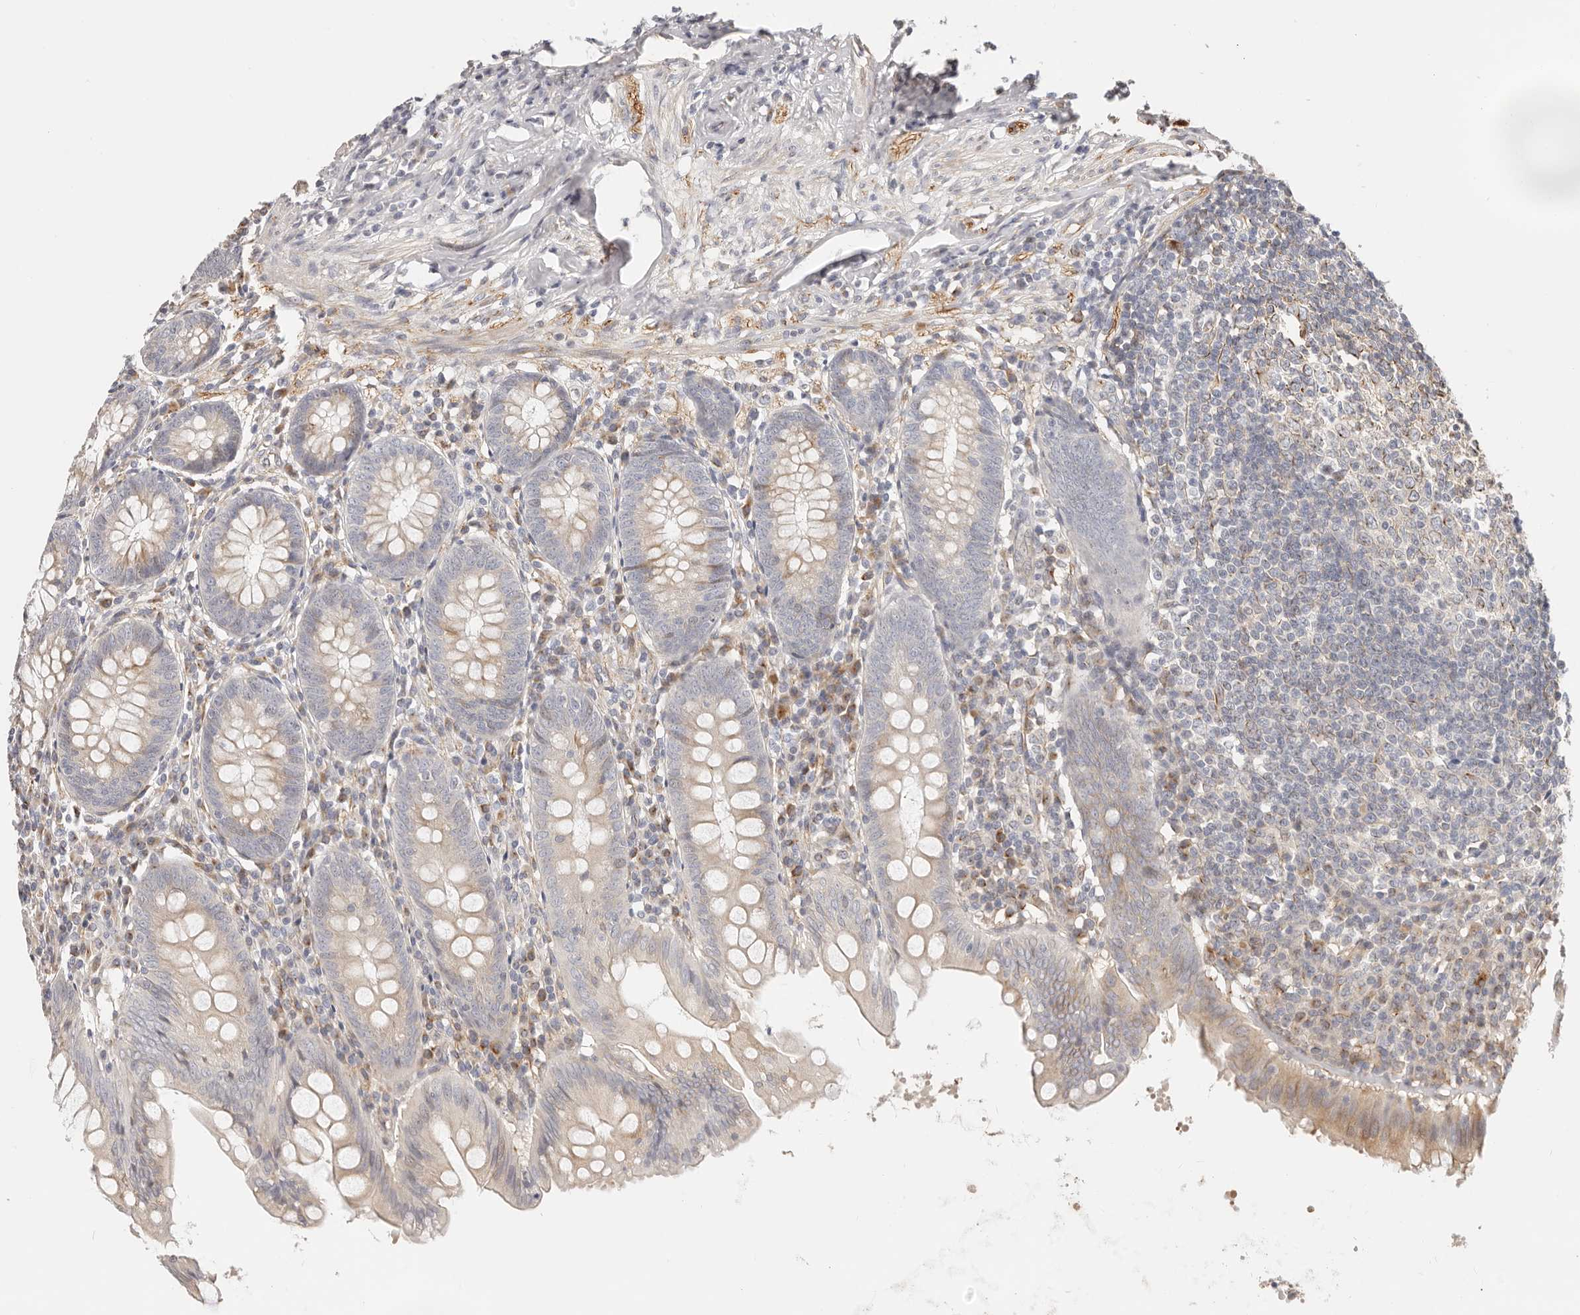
{"staining": {"intensity": "moderate", "quantity": "<25%", "location": "cytoplasmic/membranous"}, "tissue": "appendix", "cell_type": "Glandular cells", "image_type": "normal", "snomed": [{"axis": "morphology", "description": "Normal tissue, NOS"}, {"axis": "topography", "description": "Appendix"}], "caption": "Glandular cells show low levels of moderate cytoplasmic/membranous expression in approximately <25% of cells in normal appendix.", "gene": "DTNBP1", "patient": {"sex": "female", "age": 54}}